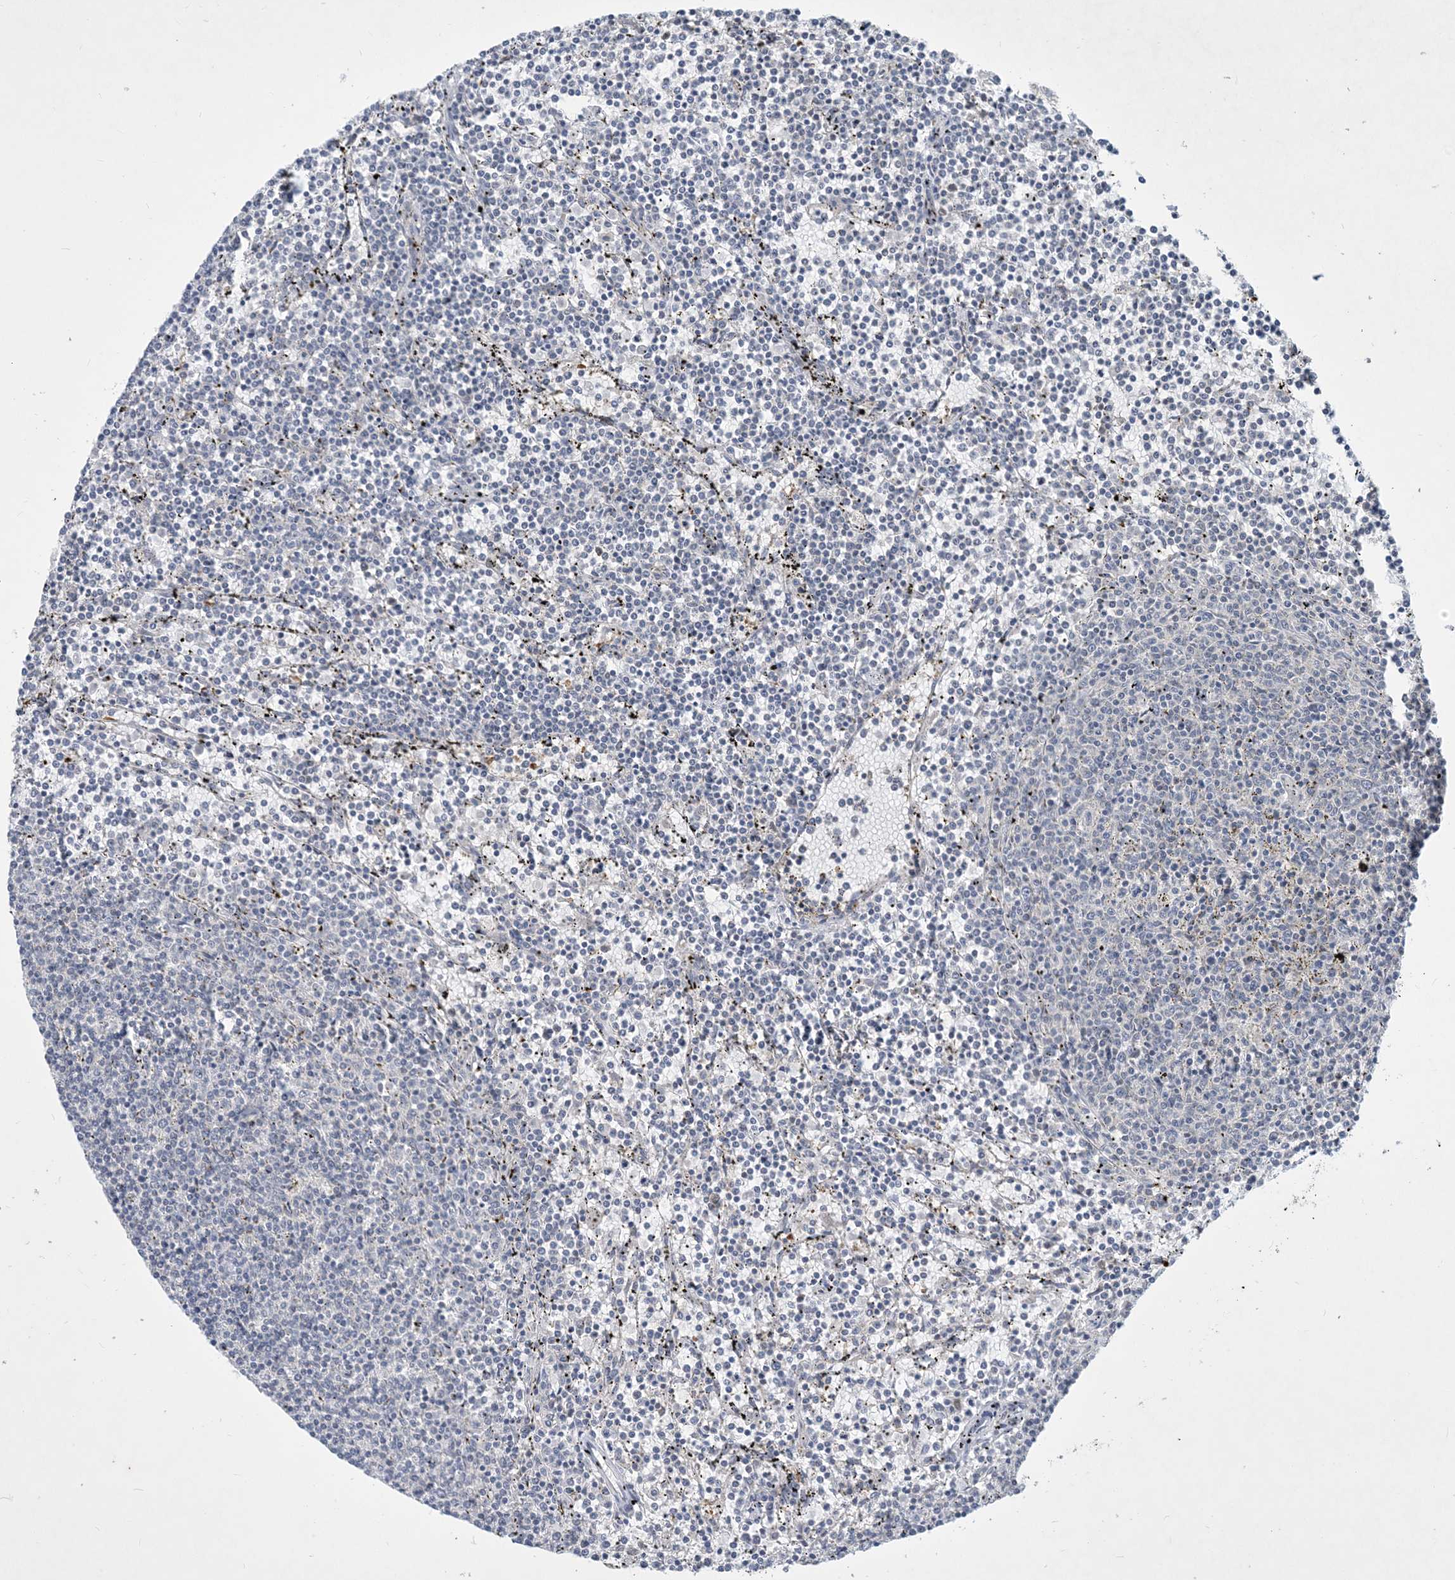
{"staining": {"intensity": "negative", "quantity": "none", "location": "none"}, "tissue": "lymphoma", "cell_type": "Tumor cells", "image_type": "cancer", "snomed": [{"axis": "morphology", "description": "Malignant lymphoma, non-Hodgkin's type, Low grade"}, {"axis": "topography", "description": "Spleen"}], "caption": "The micrograph displays no staining of tumor cells in malignant lymphoma, non-Hodgkin's type (low-grade).", "gene": "CCDC14", "patient": {"sex": "female", "age": 50}}